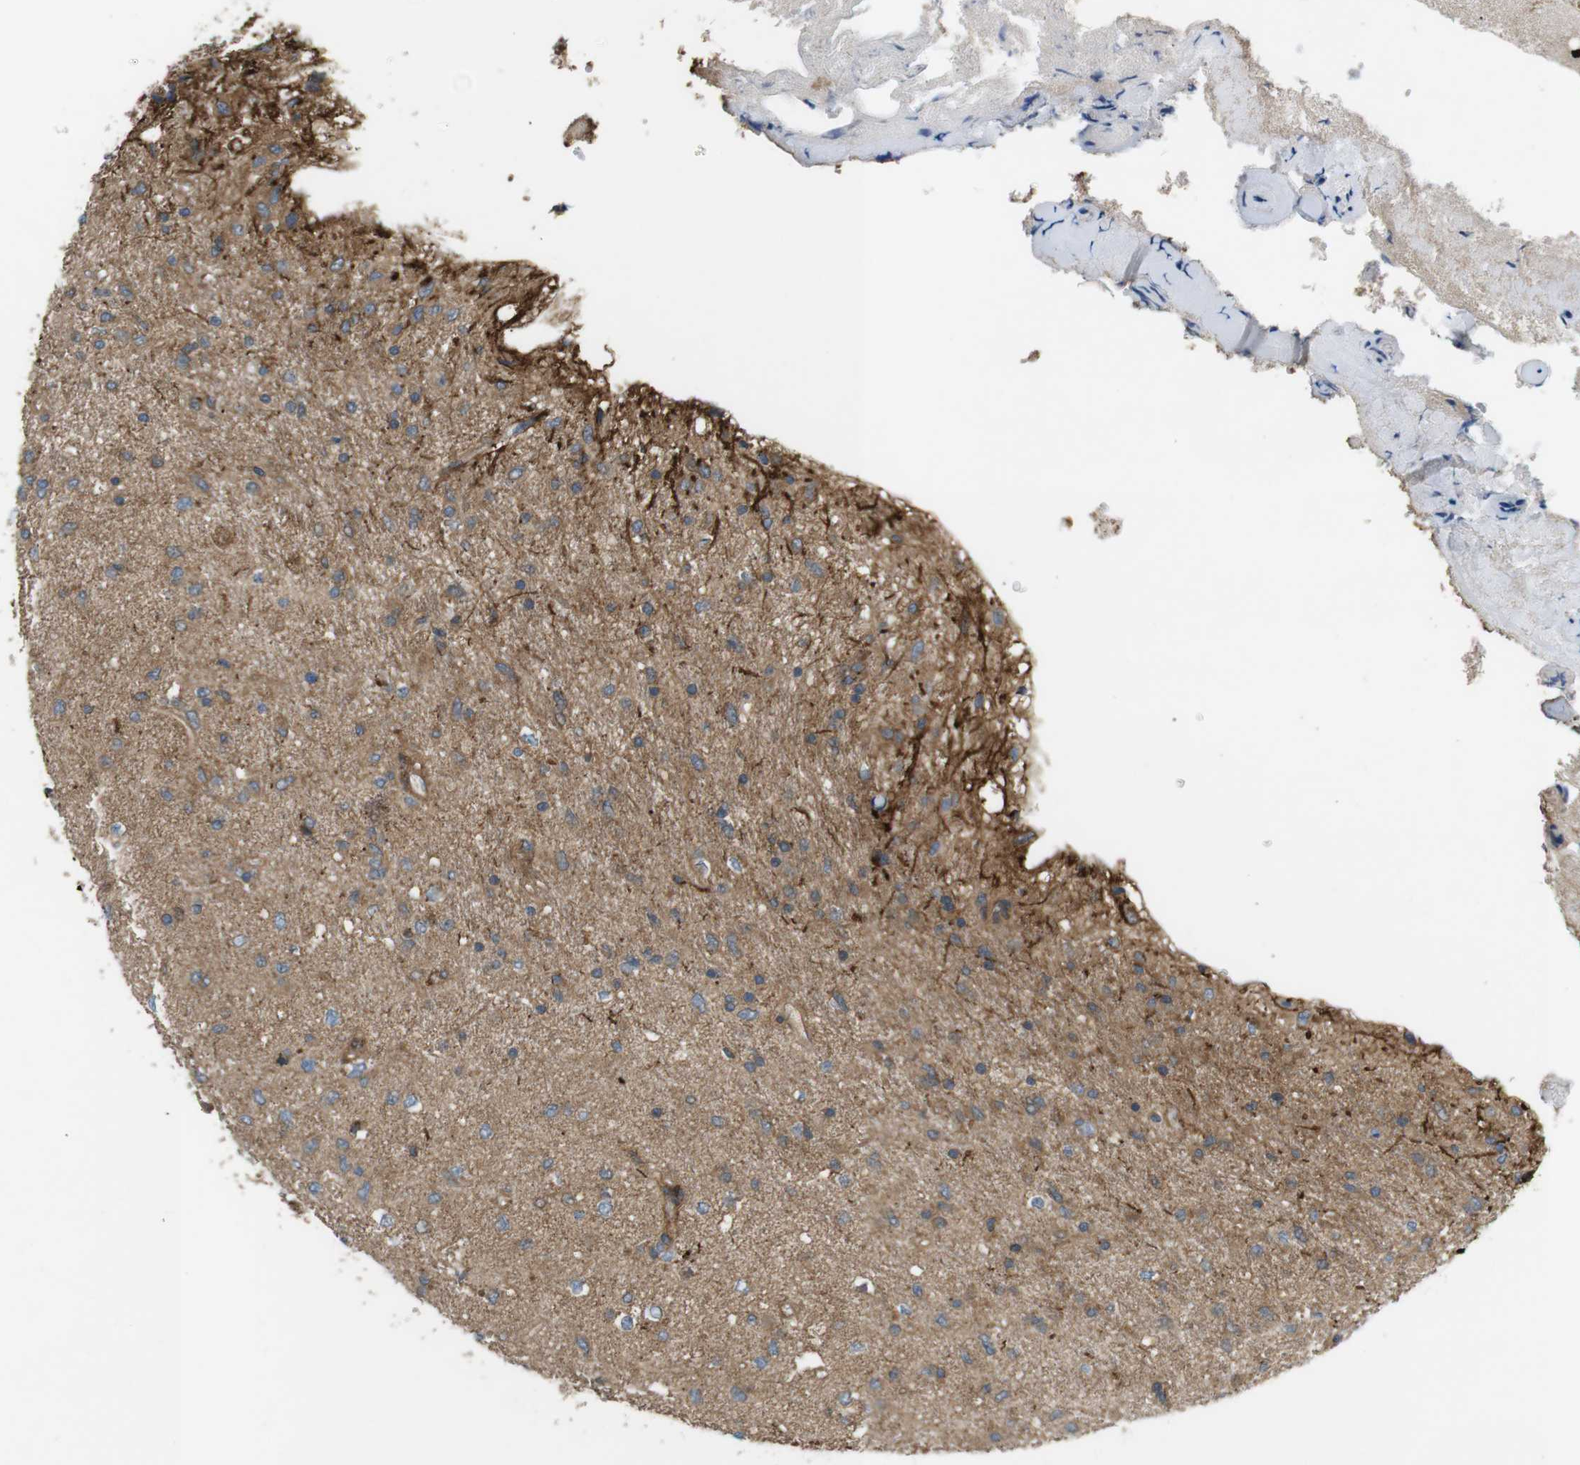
{"staining": {"intensity": "moderate", "quantity": "<25%", "location": "cytoplasmic/membranous"}, "tissue": "glioma", "cell_type": "Tumor cells", "image_type": "cancer", "snomed": [{"axis": "morphology", "description": "Glioma, malignant, Low grade"}, {"axis": "topography", "description": "Brain"}], "caption": "Immunohistochemical staining of human low-grade glioma (malignant) shows low levels of moderate cytoplasmic/membranous positivity in approximately <25% of tumor cells.", "gene": "DDAH2", "patient": {"sex": "male", "age": 77}}